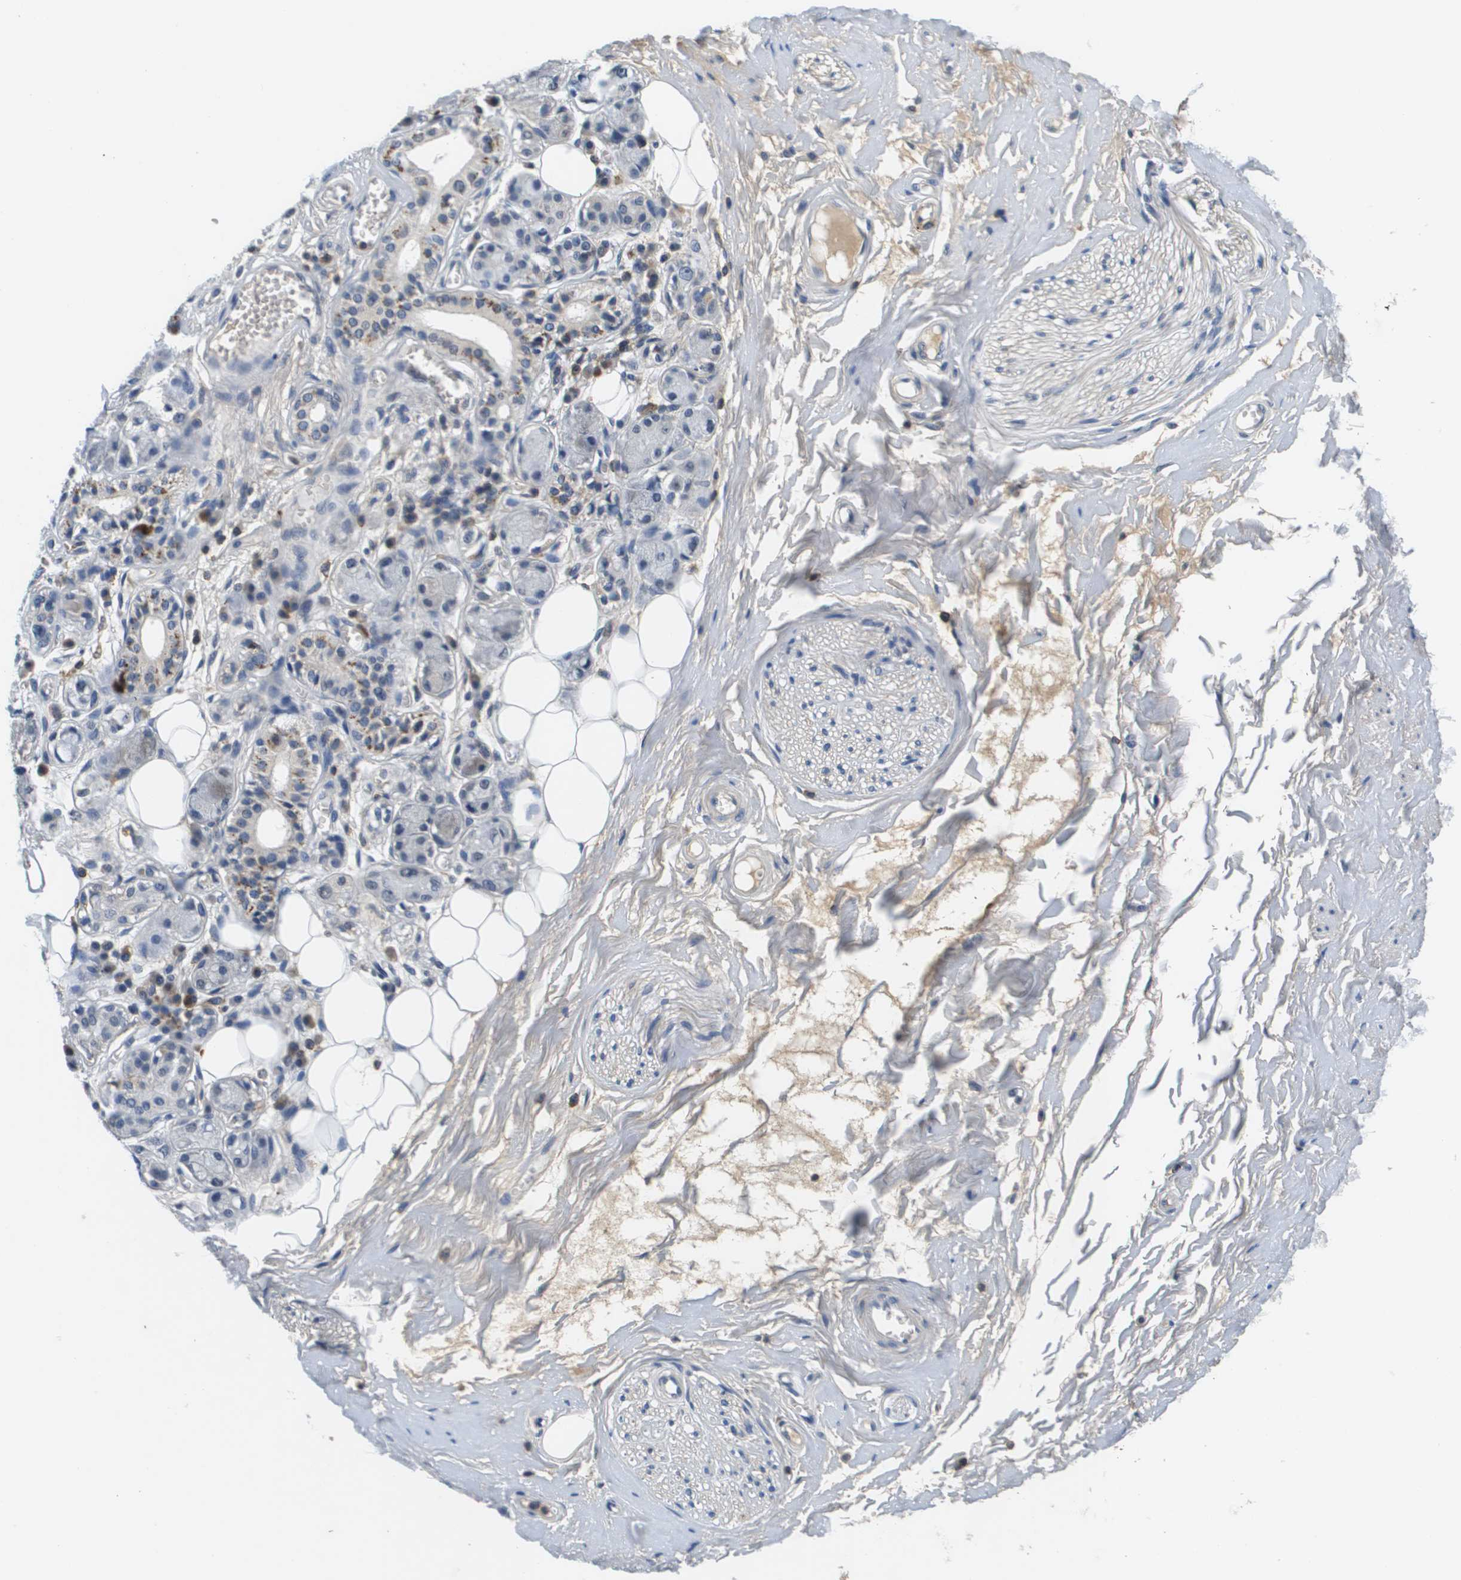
{"staining": {"intensity": "negative", "quantity": "none", "location": "none"}, "tissue": "adipose tissue", "cell_type": "Adipocytes", "image_type": "normal", "snomed": [{"axis": "morphology", "description": "Normal tissue, NOS"}, {"axis": "morphology", "description": "Inflammation, NOS"}, {"axis": "topography", "description": "Salivary gland"}, {"axis": "topography", "description": "Peripheral nerve tissue"}], "caption": "The micrograph displays no significant staining in adipocytes of adipose tissue.", "gene": "KCNQ5", "patient": {"sex": "female", "age": 75}}